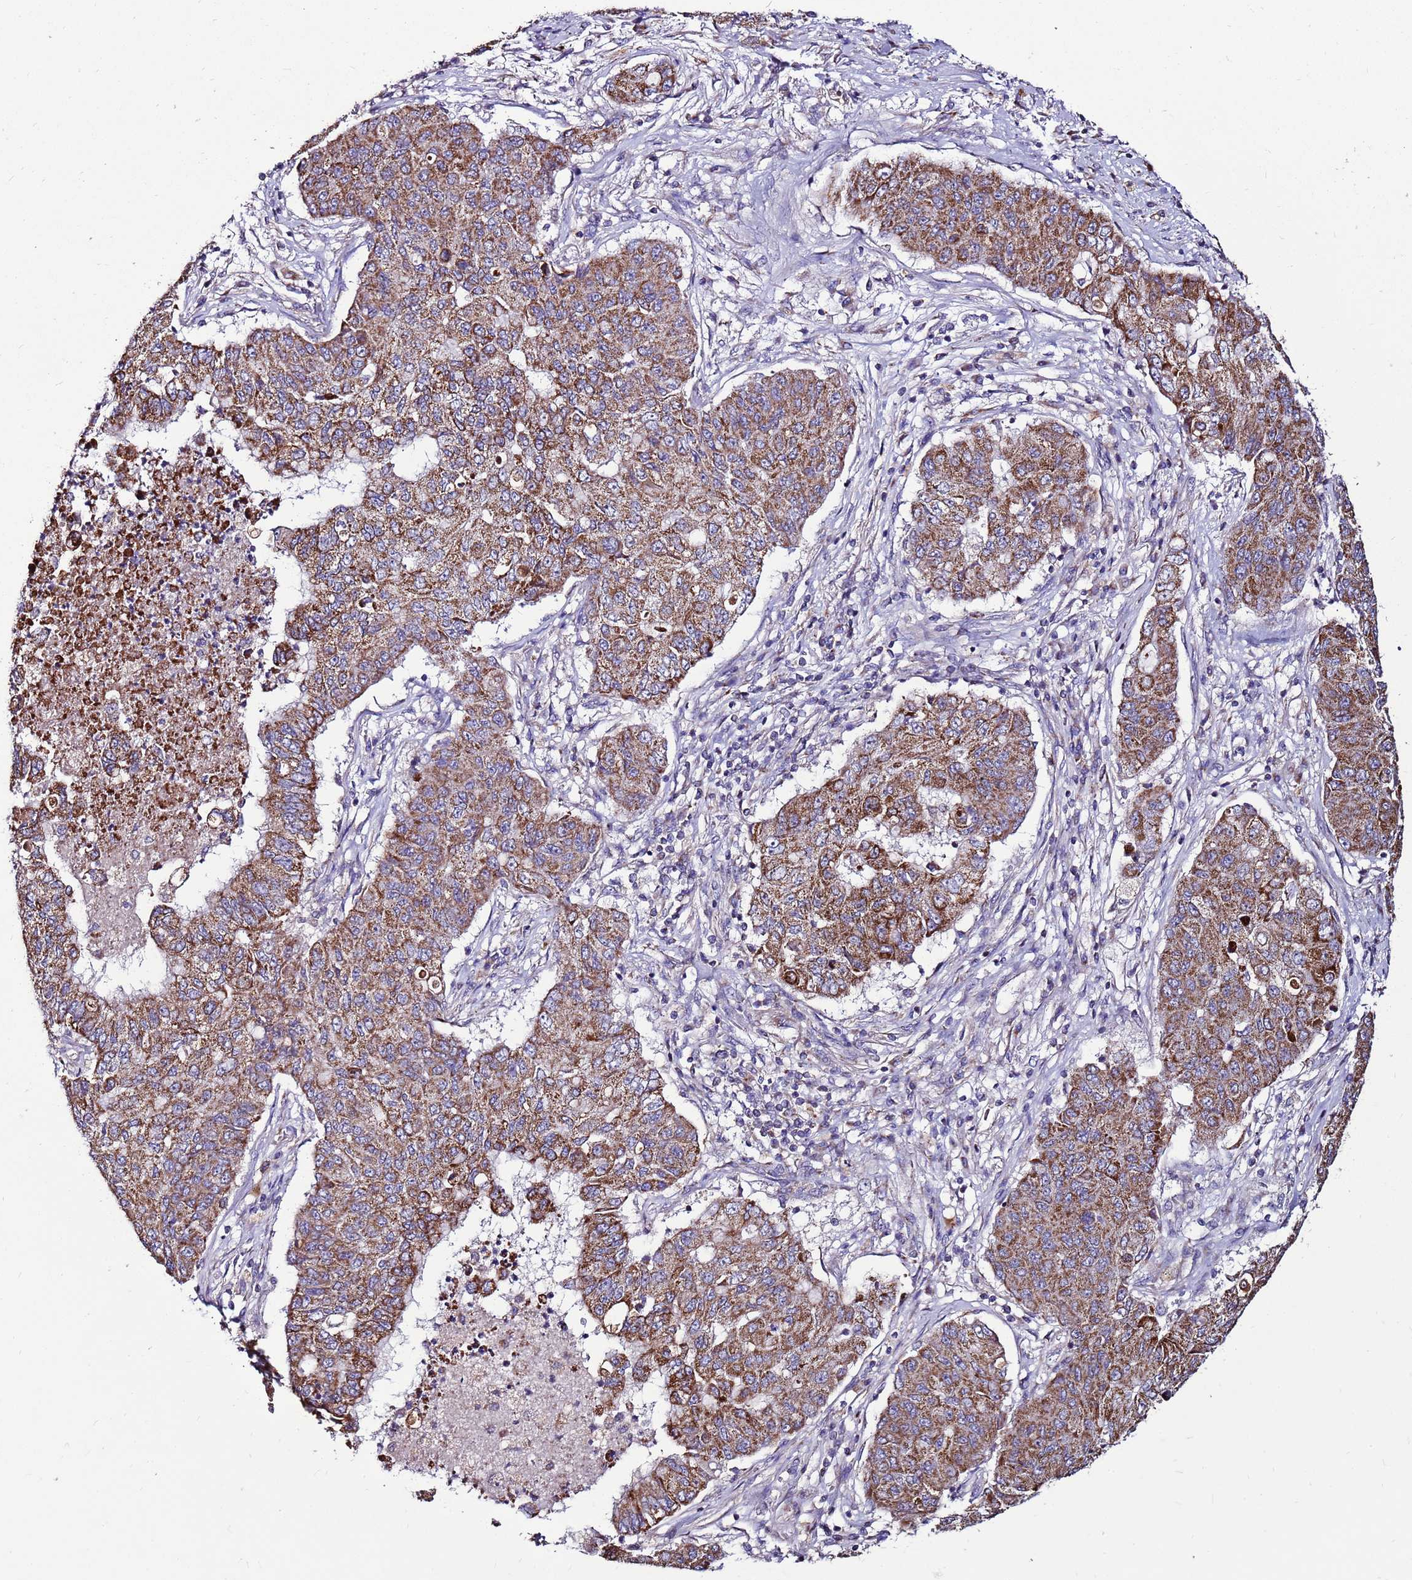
{"staining": {"intensity": "moderate", "quantity": ">75%", "location": "cytoplasmic/membranous"}, "tissue": "lung cancer", "cell_type": "Tumor cells", "image_type": "cancer", "snomed": [{"axis": "morphology", "description": "Squamous cell carcinoma, NOS"}, {"axis": "topography", "description": "Lung"}], "caption": "Immunohistochemistry (IHC) (DAB) staining of squamous cell carcinoma (lung) reveals moderate cytoplasmic/membranous protein expression in about >75% of tumor cells. (DAB (3,3'-diaminobenzidine) IHC with brightfield microscopy, high magnification).", "gene": "SPSB3", "patient": {"sex": "male", "age": 74}}